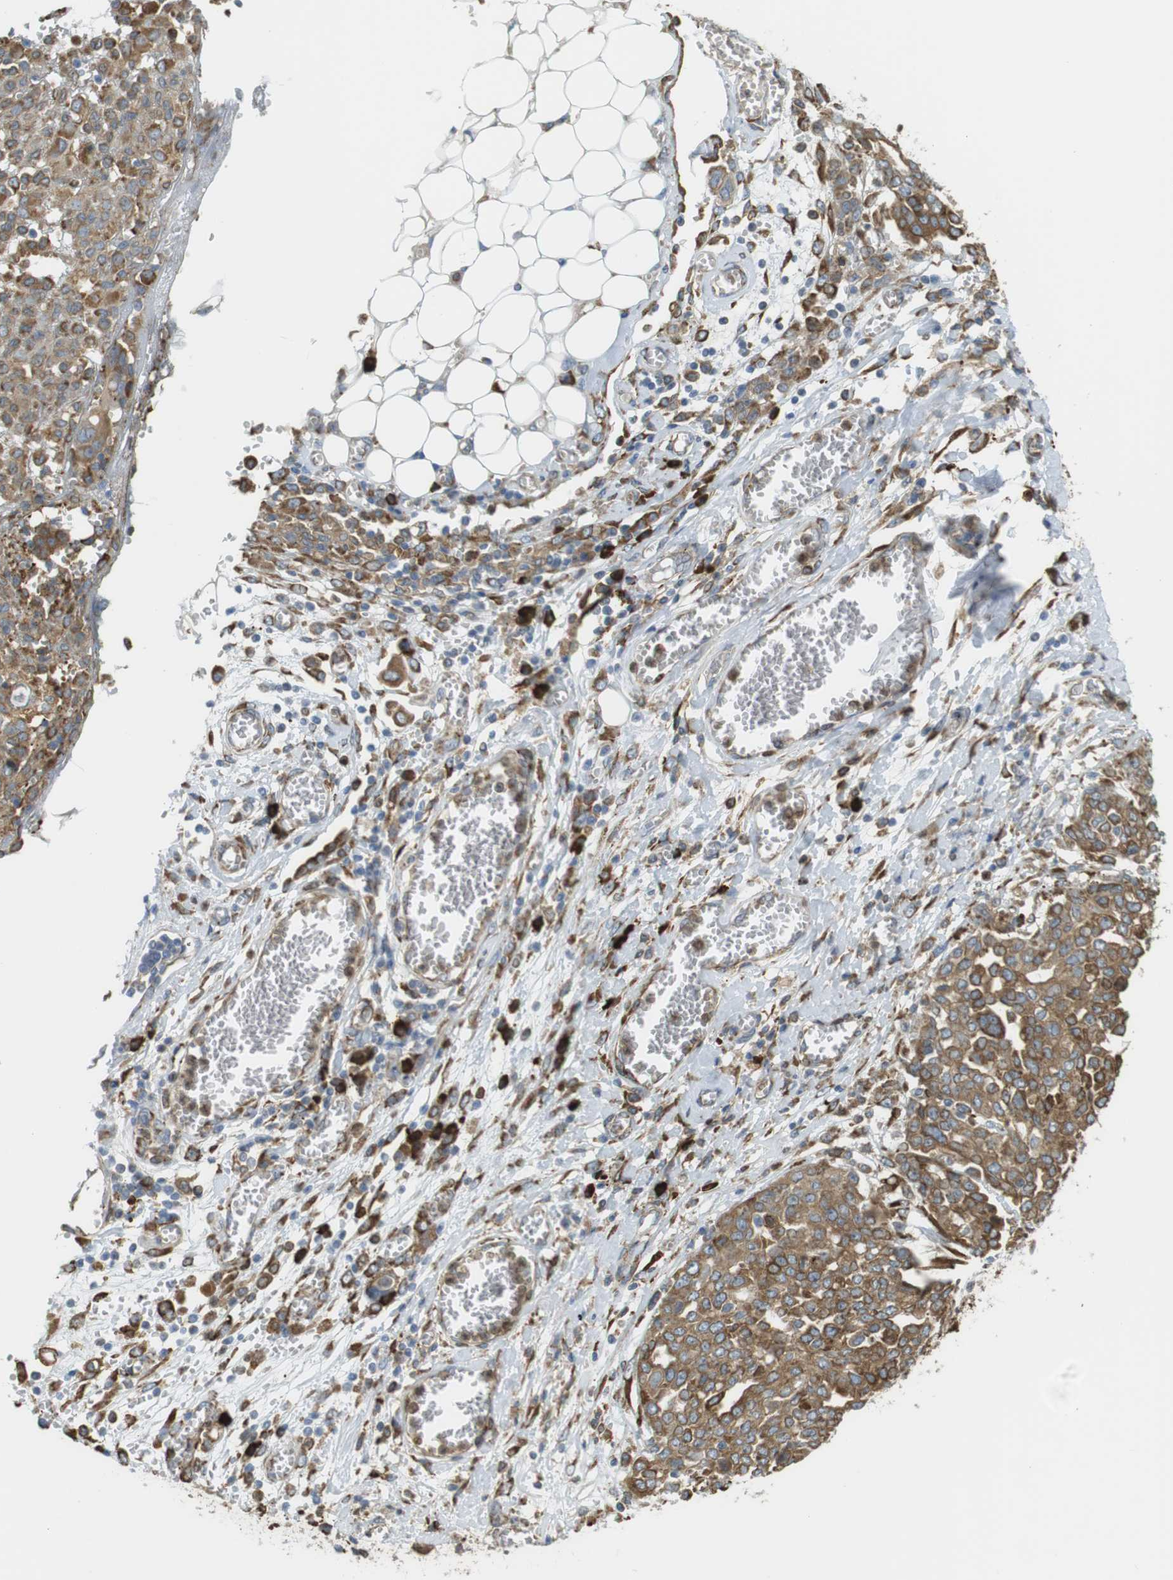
{"staining": {"intensity": "moderate", "quantity": ">75%", "location": "cytoplasmic/membranous"}, "tissue": "ovarian cancer", "cell_type": "Tumor cells", "image_type": "cancer", "snomed": [{"axis": "morphology", "description": "Cystadenocarcinoma, serous, NOS"}, {"axis": "topography", "description": "Soft tissue"}, {"axis": "topography", "description": "Ovary"}], "caption": "Immunohistochemistry (IHC) staining of serous cystadenocarcinoma (ovarian), which reveals medium levels of moderate cytoplasmic/membranous expression in approximately >75% of tumor cells indicating moderate cytoplasmic/membranous protein expression. The staining was performed using DAB (3,3'-diaminobenzidine) (brown) for protein detection and nuclei were counterstained in hematoxylin (blue).", "gene": "MBOAT2", "patient": {"sex": "female", "age": 57}}